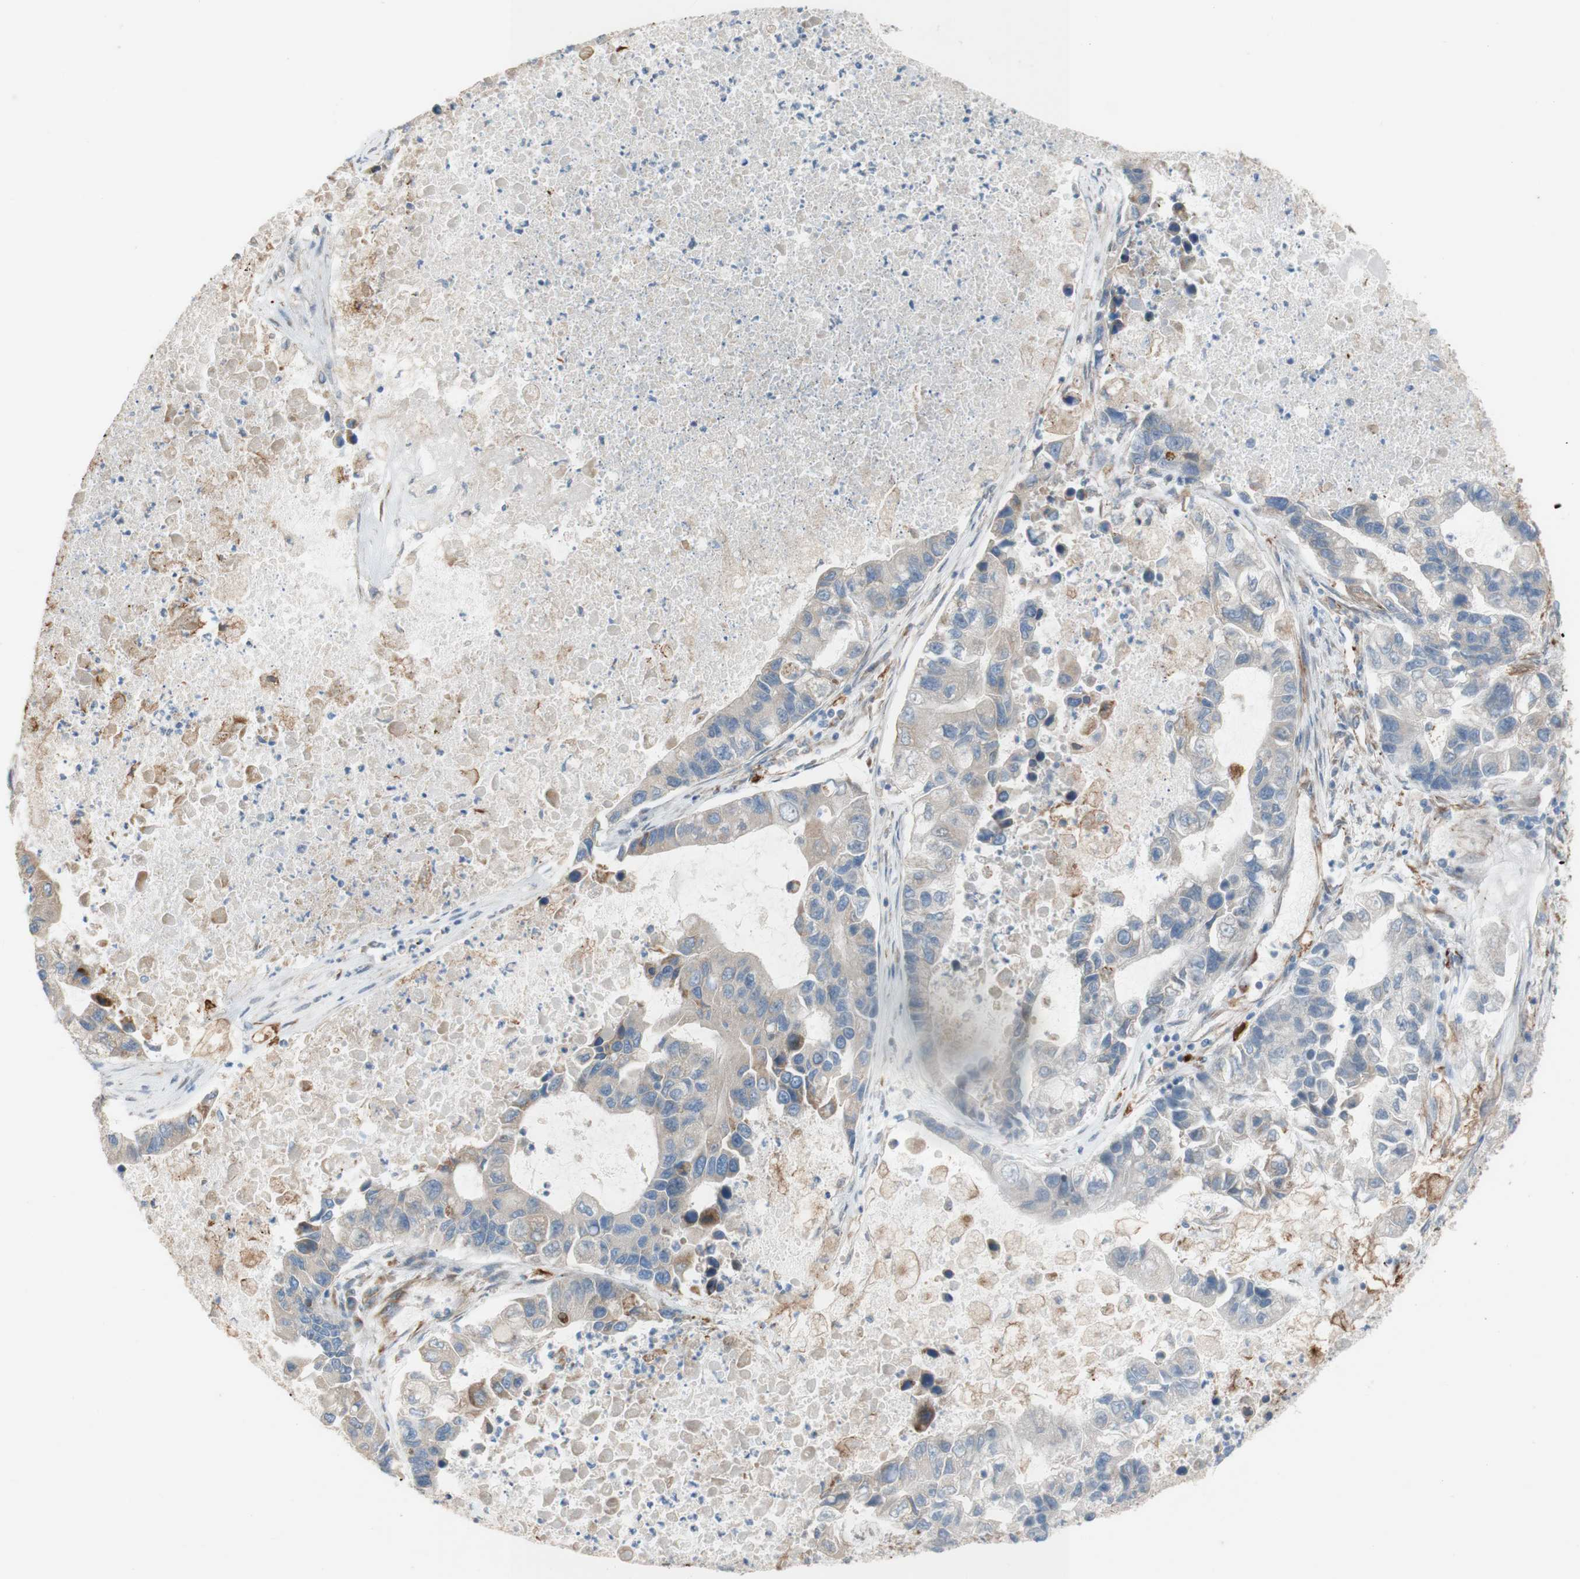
{"staining": {"intensity": "weak", "quantity": ">75%", "location": "cytoplasmic/membranous"}, "tissue": "lung cancer", "cell_type": "Tumor cells", "image_type": "cancer", "snomed": [{"axis": "morphology", "description": "Adenocarcinoma, NOS"}, {"axis": "topography", "description": "Lung"}], "caption": "An image showing weak cytoplasmic/membranous expression in approximately >75% of tumor cells in lung cancer, as visualized by brown immunohistochemical staining.", "gene": "C1orf43", "patient": {"sex": "female", "age": 51}}